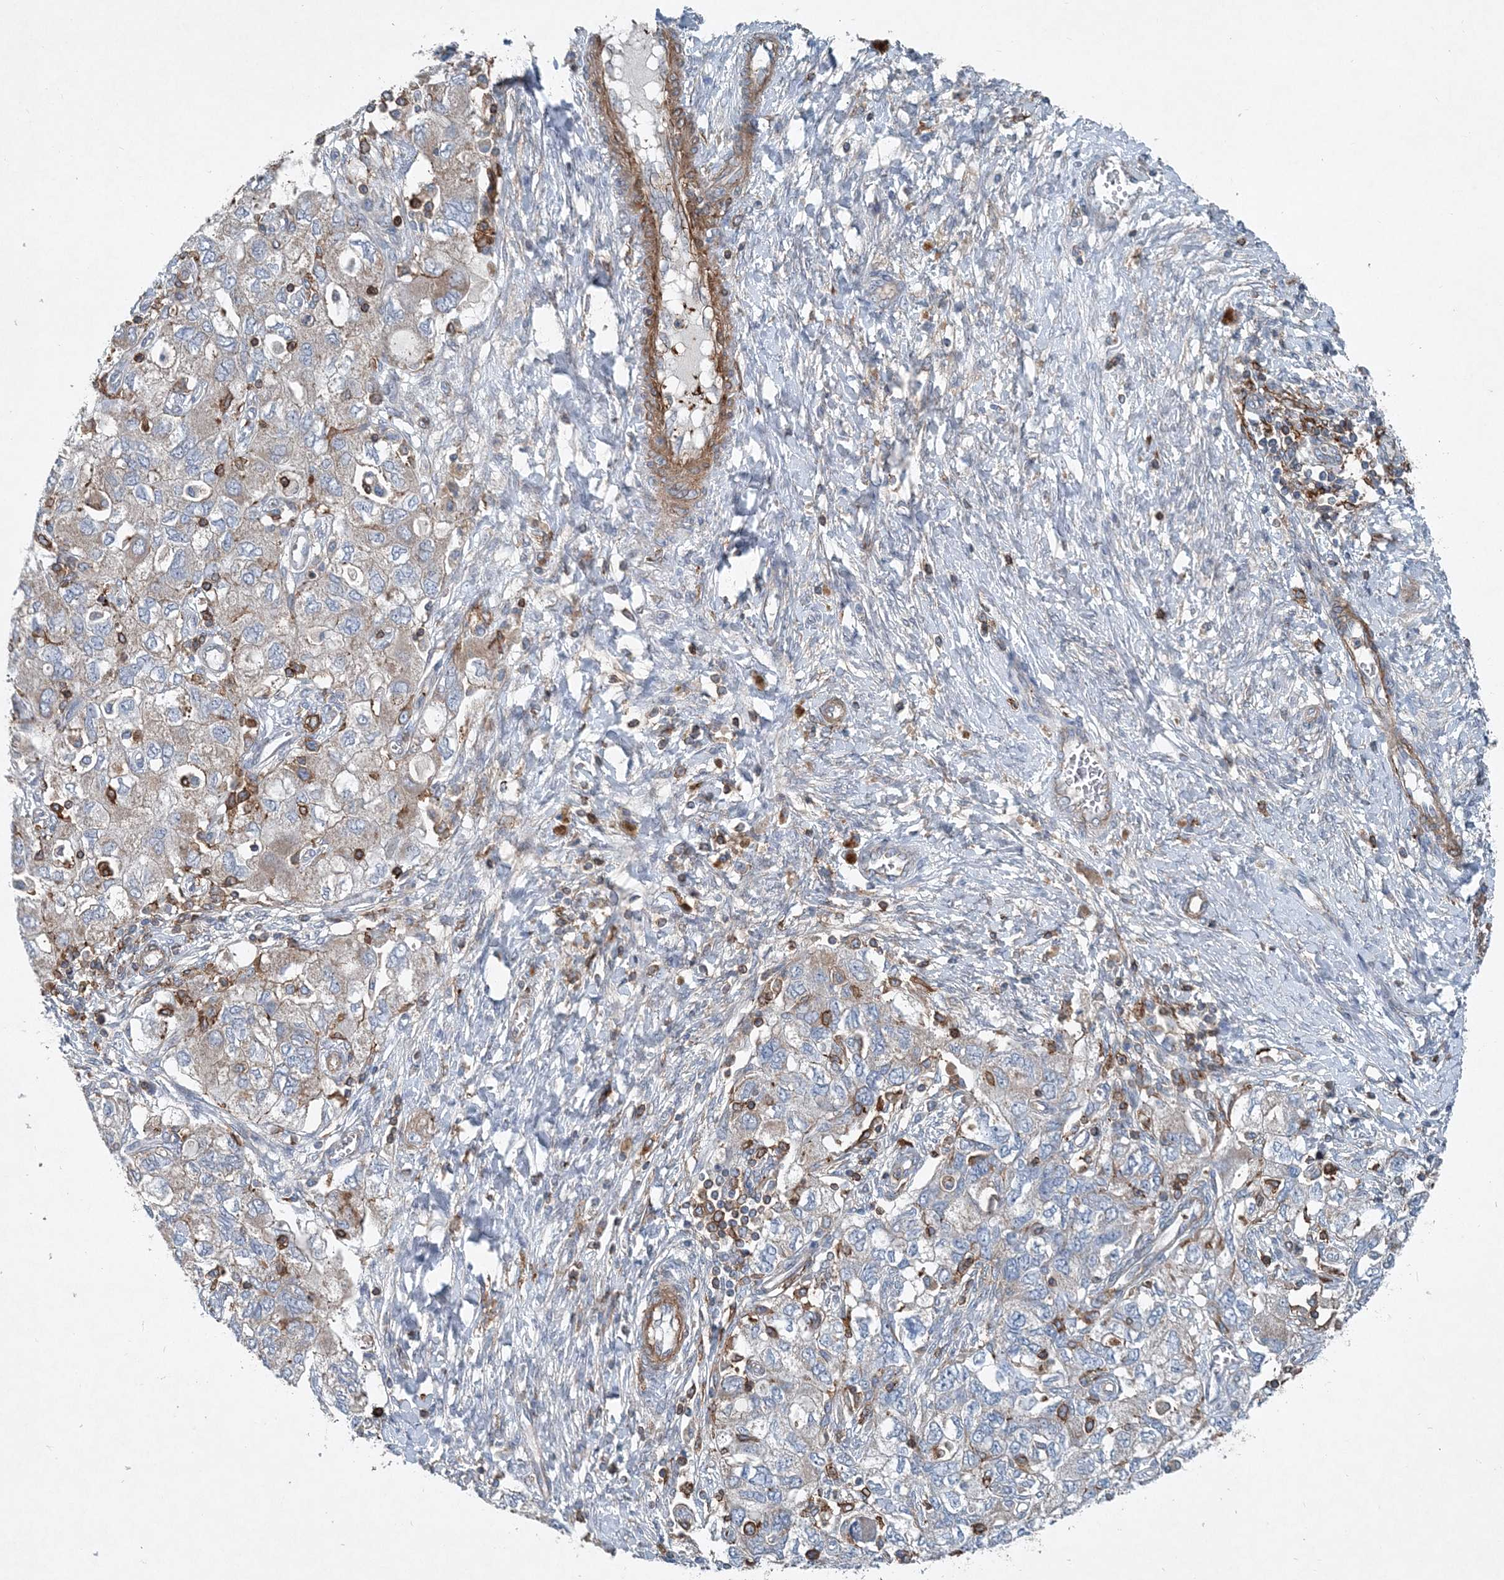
{"staining": {"intensity": "negative", "quantity": "none", "location": "none"}, "tissue": "ovarian cancer", "cell_type": "Tumor cells", "image_type": "cancer", "snomed": [{"axis": "morphology", "description": "Carcinoma, NOS"}, {"axis": "morphology", "description": "Cystadenocarcinoma, serous, NOS"}, {"axis": "topography", "description": "Ovary"}], "caption": "Tumor cells show no significant protein expression in ovarian cancer (serous cystadenocarcinoma). (Stains: DAB immunohistochemistry (IHC) with hematoxylin counter stain, Microscopy: brightfield microscopy at high magnification).", "gene": "DGUOK", "patient": {"sex": "female", "age": 69}}